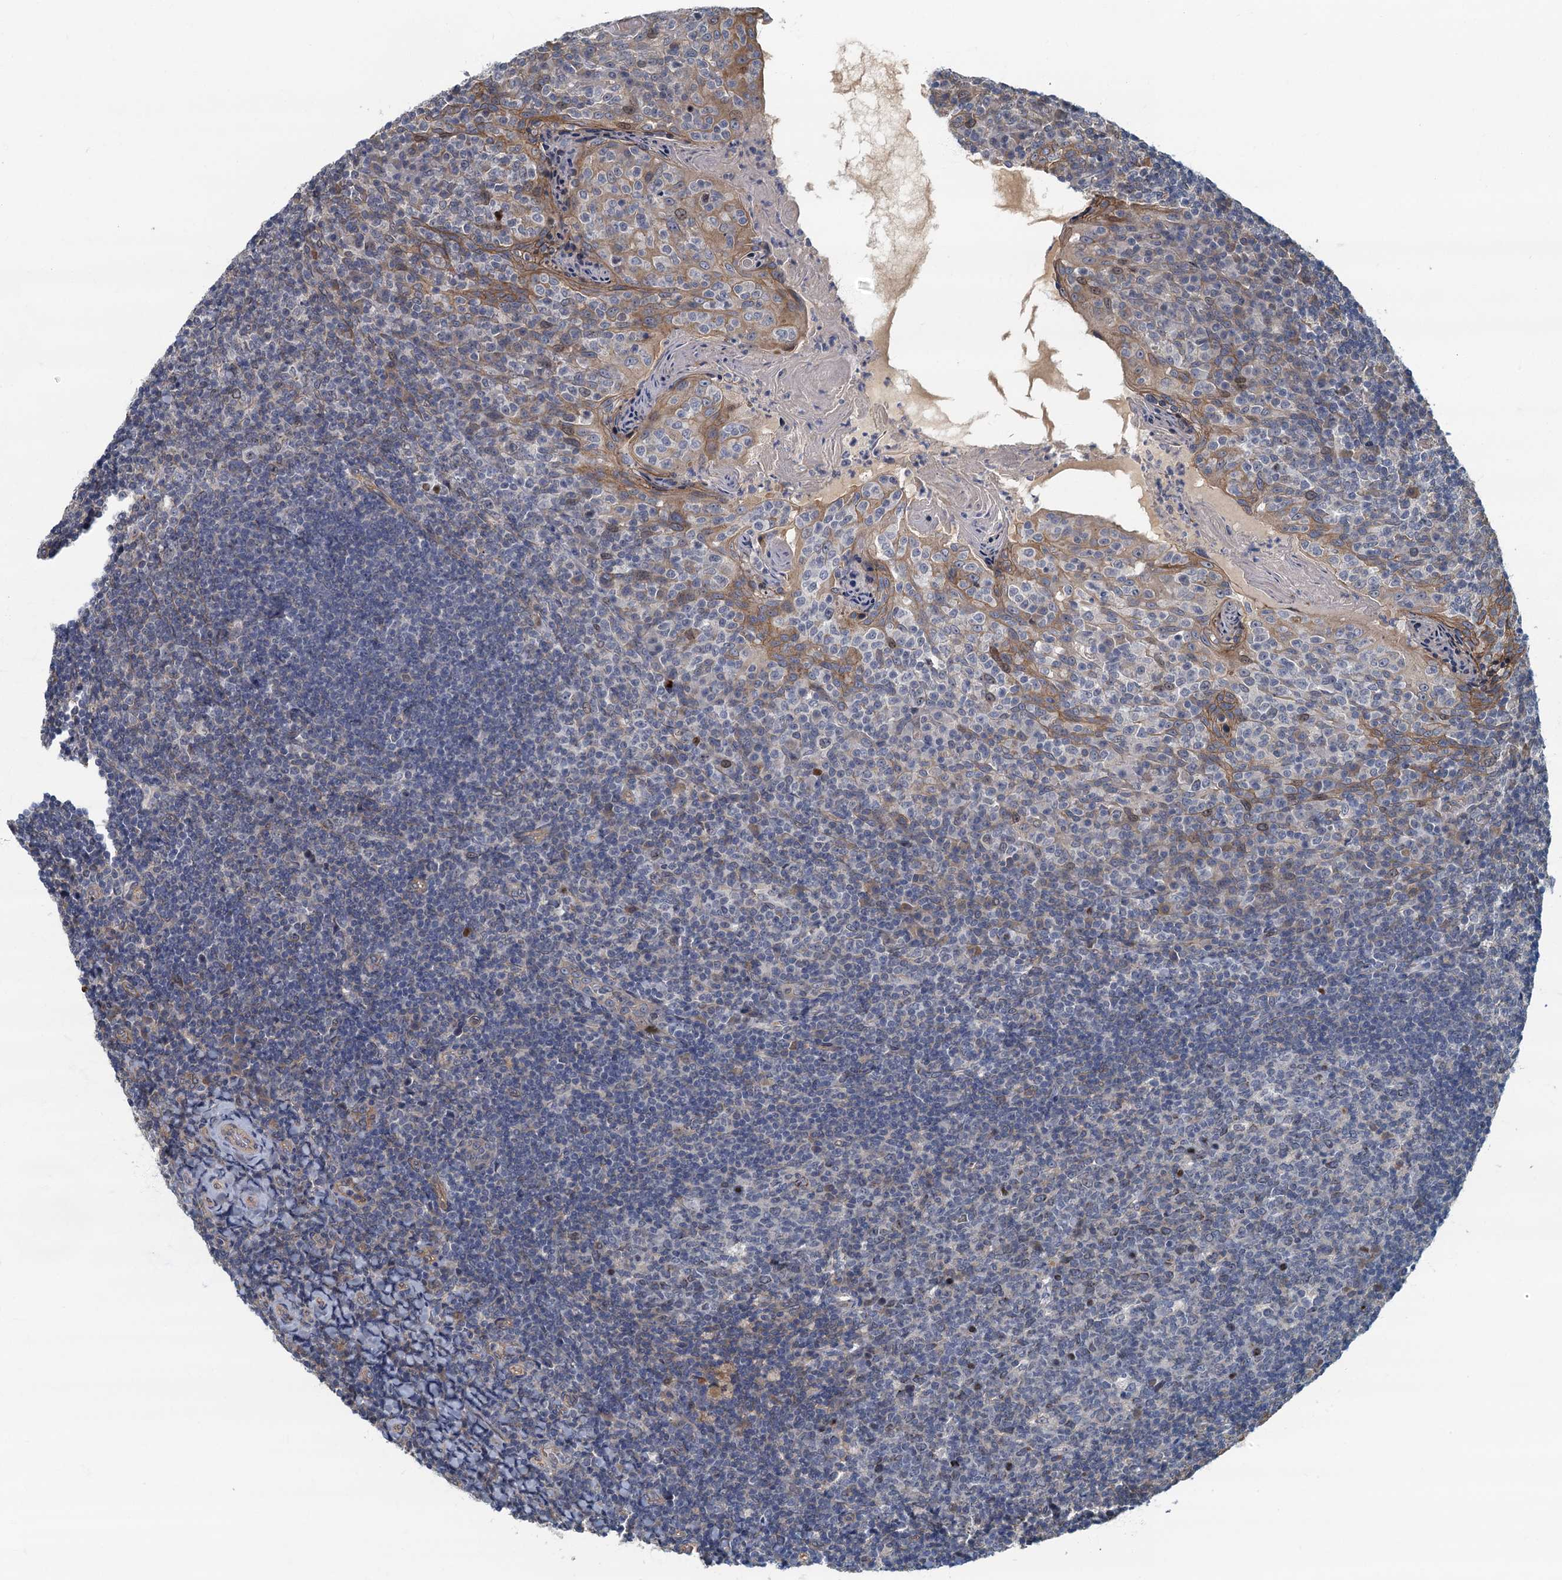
{"staining": {"intensity": "negative", "quantity": "none", "location": "none"}, "tissue": "tonsil", "cell_type": "Germinal center cells", "image_type": "normal", "snomed": [{"axis": "morphology", "description": "Normal tissue, NOS"}, {"axis": "topography", "description": "Tonsil"}], "caption": "The IHC micrograph has no significant expression in germinal center cells of tonsil. The staining is performed using DAB brown chromogen with nuclei counter-stained in using hematoxylin.", "gene": "CKAP2L", "patient": {"sex": "female", "age": 10}}